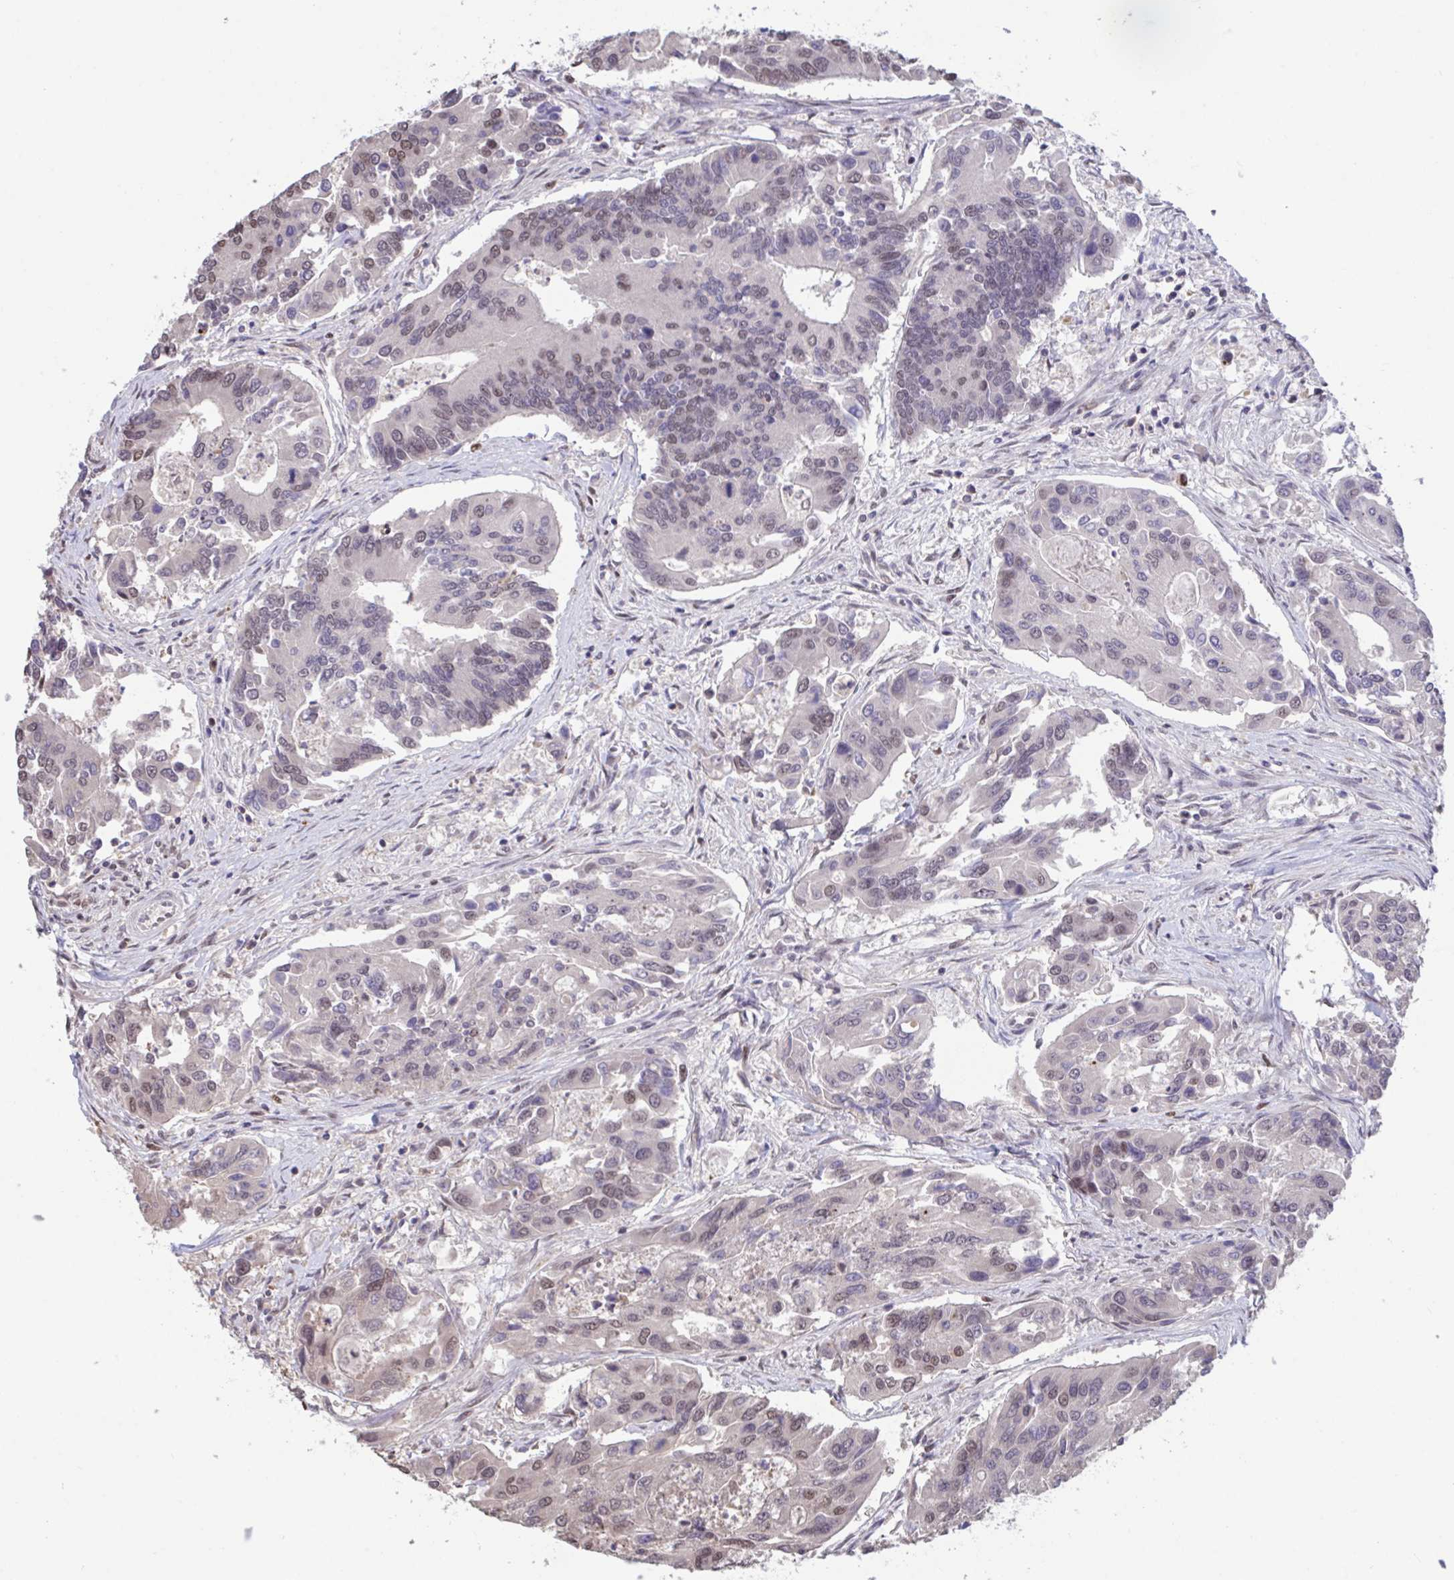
{"staining": {"intensity": "moderate", "quantity": "25%-75%", "location": "nuclear"}, "tissue": "colorectal cancer", "cell_type": "Tumor cells", "image_type": "cancer", "snomed": [{"axis": "morphology", "description": "Adenocarcinoma, NOS"}, {"axis": "topography", "description": "Colon"}], "caption": "High-power microscopy captured an IHC photomicrograph of colorectal cancer (adenocarcinoma), revealing moderate nuclear positivity in about 25%-75% of tumor cells.", "gene": "HNRNPDL", "patient": {"sex": "female", "age": 67}}